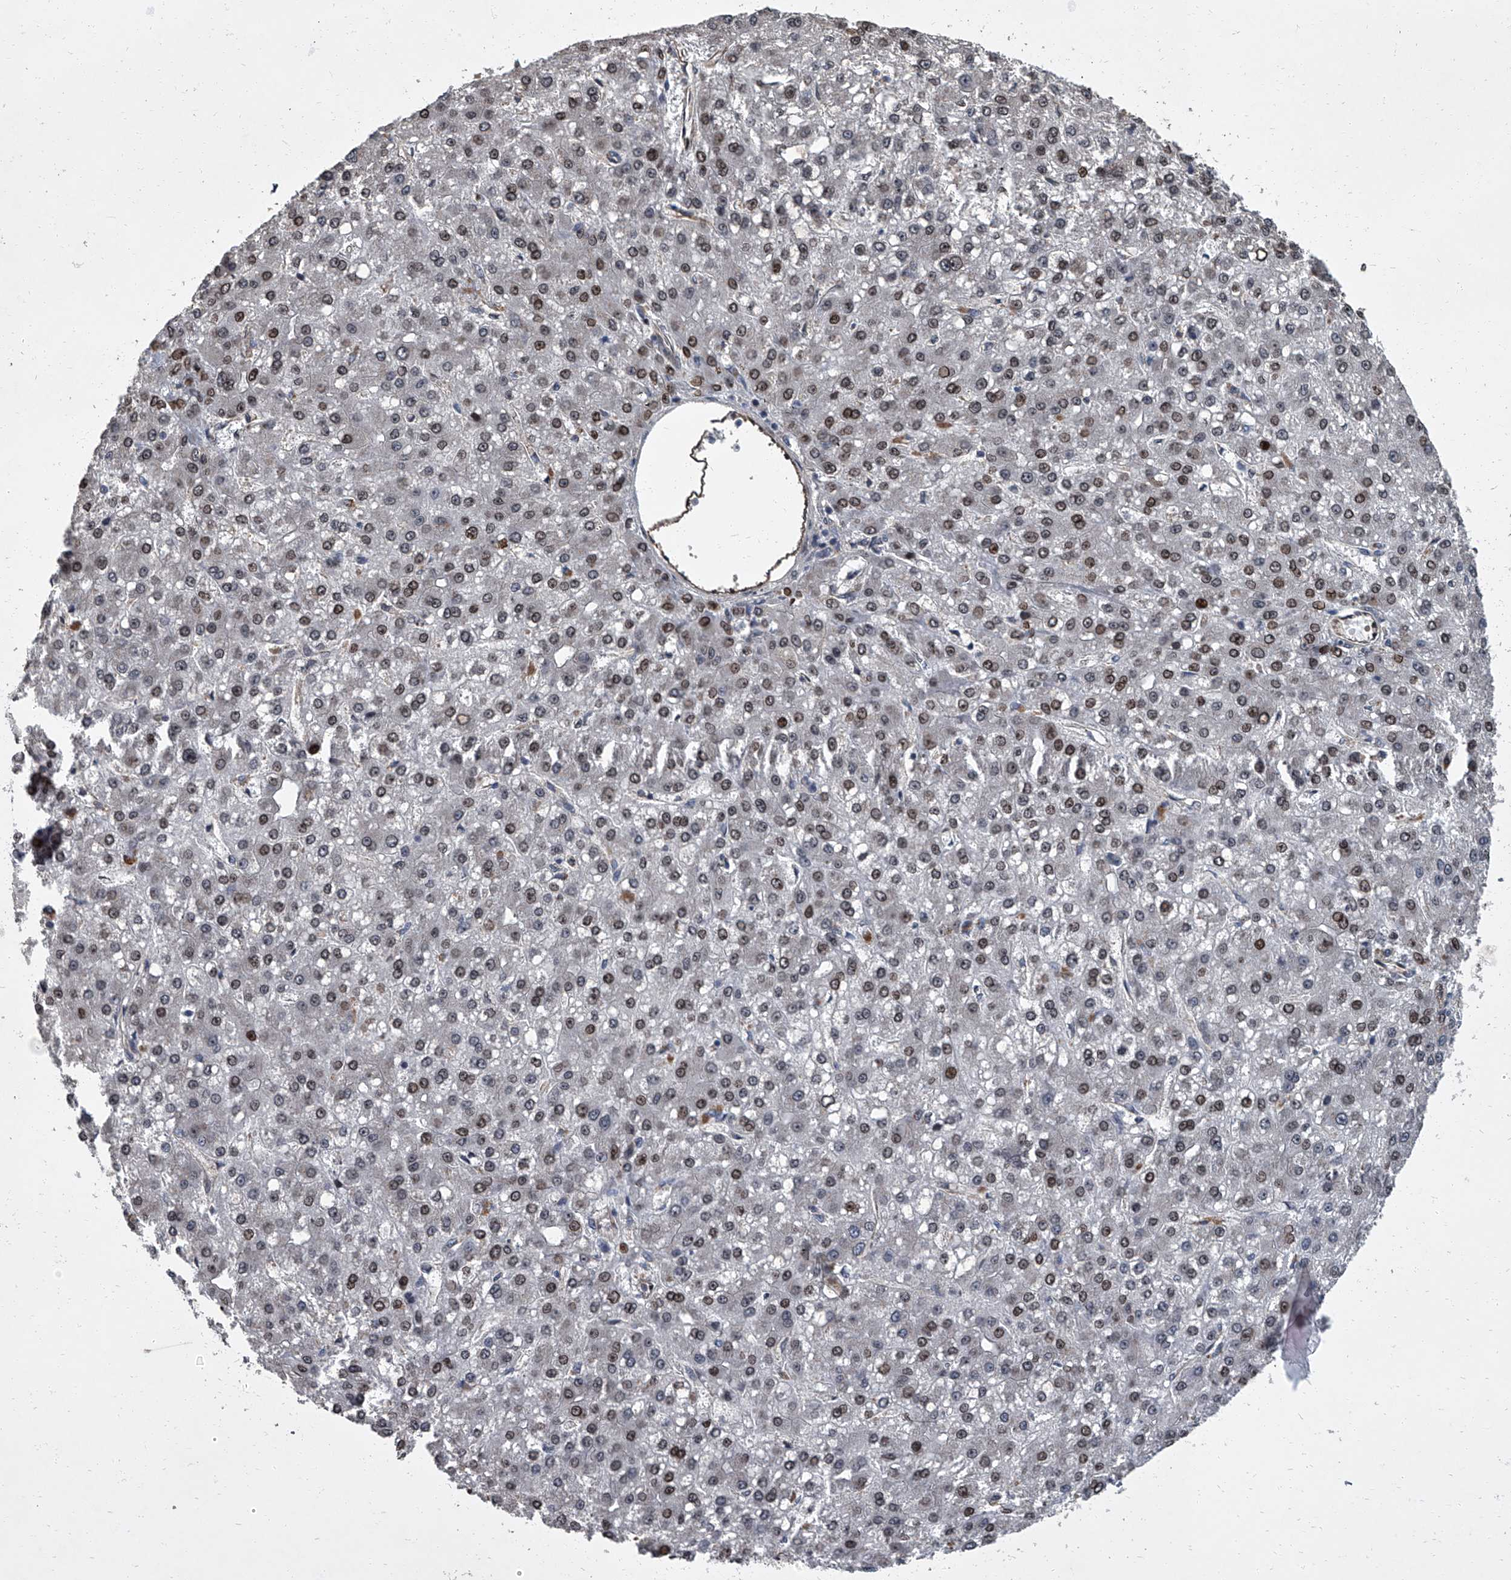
{"staining": {"intensity": "moderate", "quantity": ">75%", "location": "cytoplasmic/membranous,nuclear"}, "tissue": "liver cancer", "cell_type": "Tumor cells", "image_type": "cancer", "snomed": [{"axis": "morphology", "description": "Carcinoma, Hepatocellular, NOS"}, {"axis": "topography", "description": "Liver"}], "caption": "The immunohistochemical stain highlights moderate cytoplasmic/membranous and nuclear expression in tumor cells of hepatocellular carcinoma (liver) tissue.", "gene": "LRRC8C", "patient": {"sex": "male", "age": 67}}